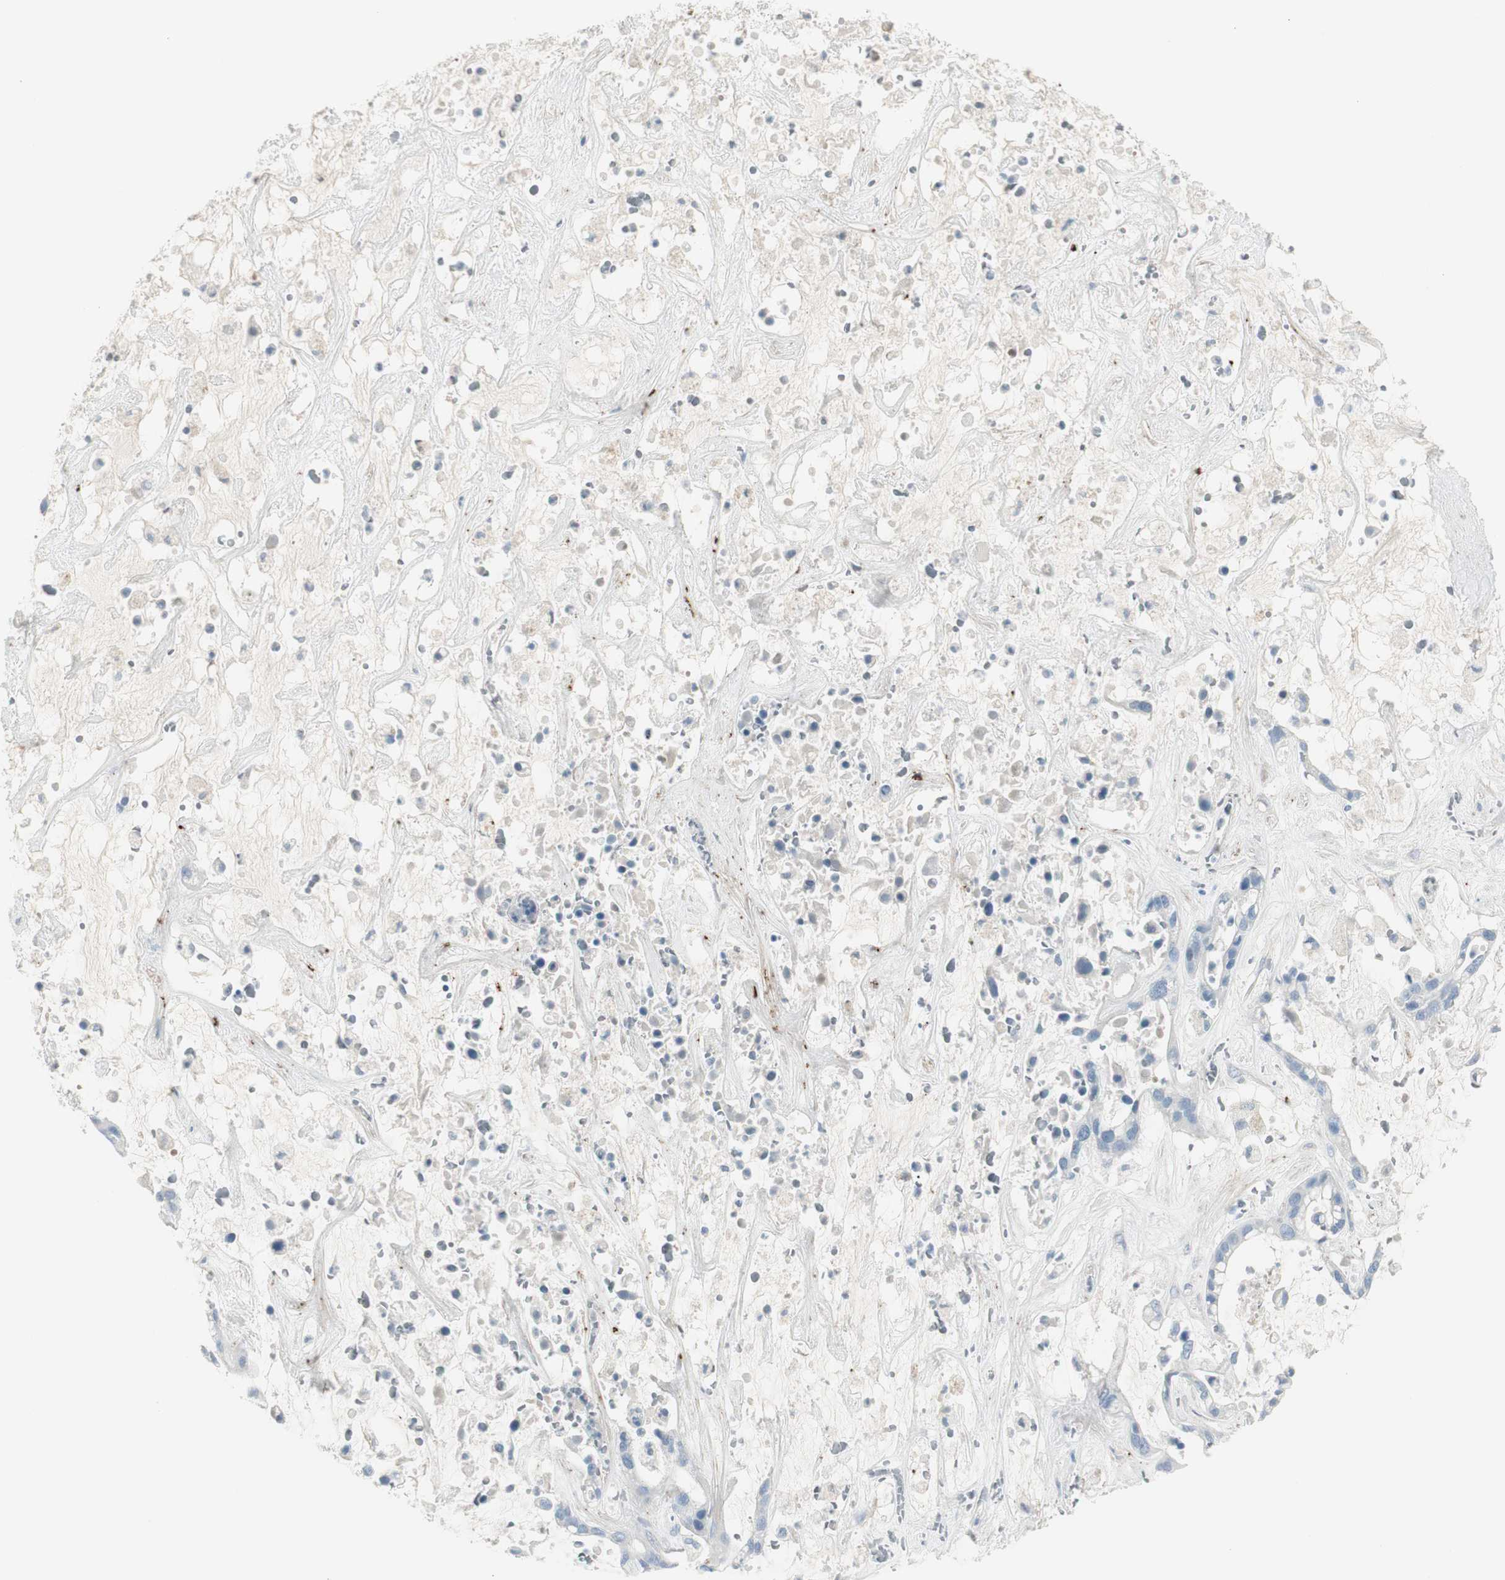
{"staining": {"intensity": "negative", "quantity": "none", "location": "none"}, "tissue": "liver cancer", "cell_type": "Tumor cells", "image_type": "cancer", "snomed": [{"axis": "morphology", "description": "Cholangiocarcinoma"}, {"axis": "topography", "description": "Liver"}], "caption": "This is an immunohistochemistry (IHC) histopathology image of cholangiocarcinoma (liver). There is no positivity in tumor cells.", "gene": "CACNA2D1", "patient": {"sex": "female", "age": 65}}